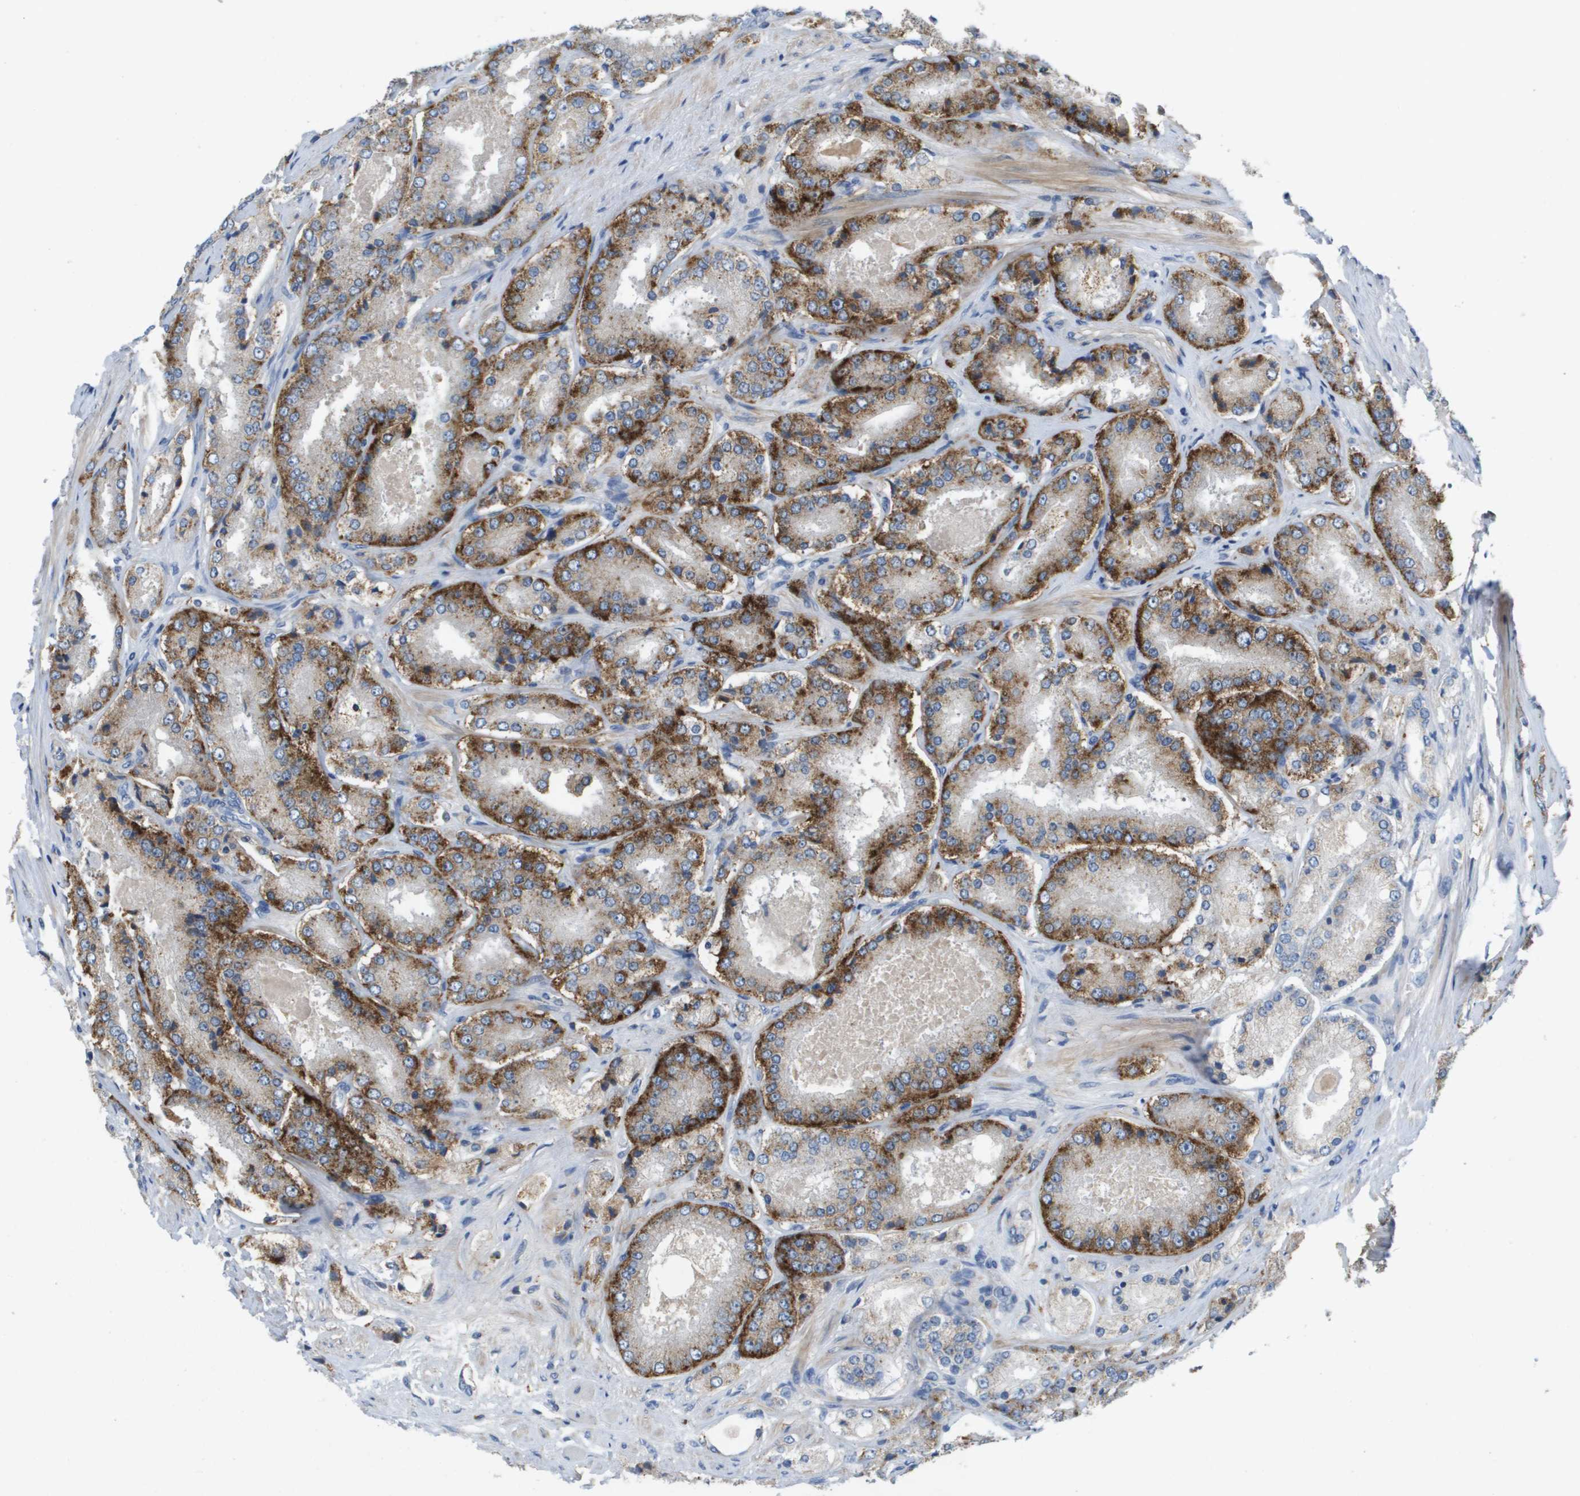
{"staining": {"intensity": "moderate", "quantity": ">75%", "location": "cytoplasmic/membranous"}, "tissue": "prostate cancer", "cell_type": "Tumor cells", "image_type": "cancer", "snomed": [{"axis": "morphology", "description": "Adenocarcinoma, High grade"}, {"axis": "topography", "description": "Prostate"}], "caption": "Immunohistochemical staining of prostate adenocarcinoma (high-grade) exhibits moderate cytoplasmic/membranous protein staining in about >75% of tumor cells.", "gene": "B3GNT5", "patient": {"sex": "male", "age": 65}}